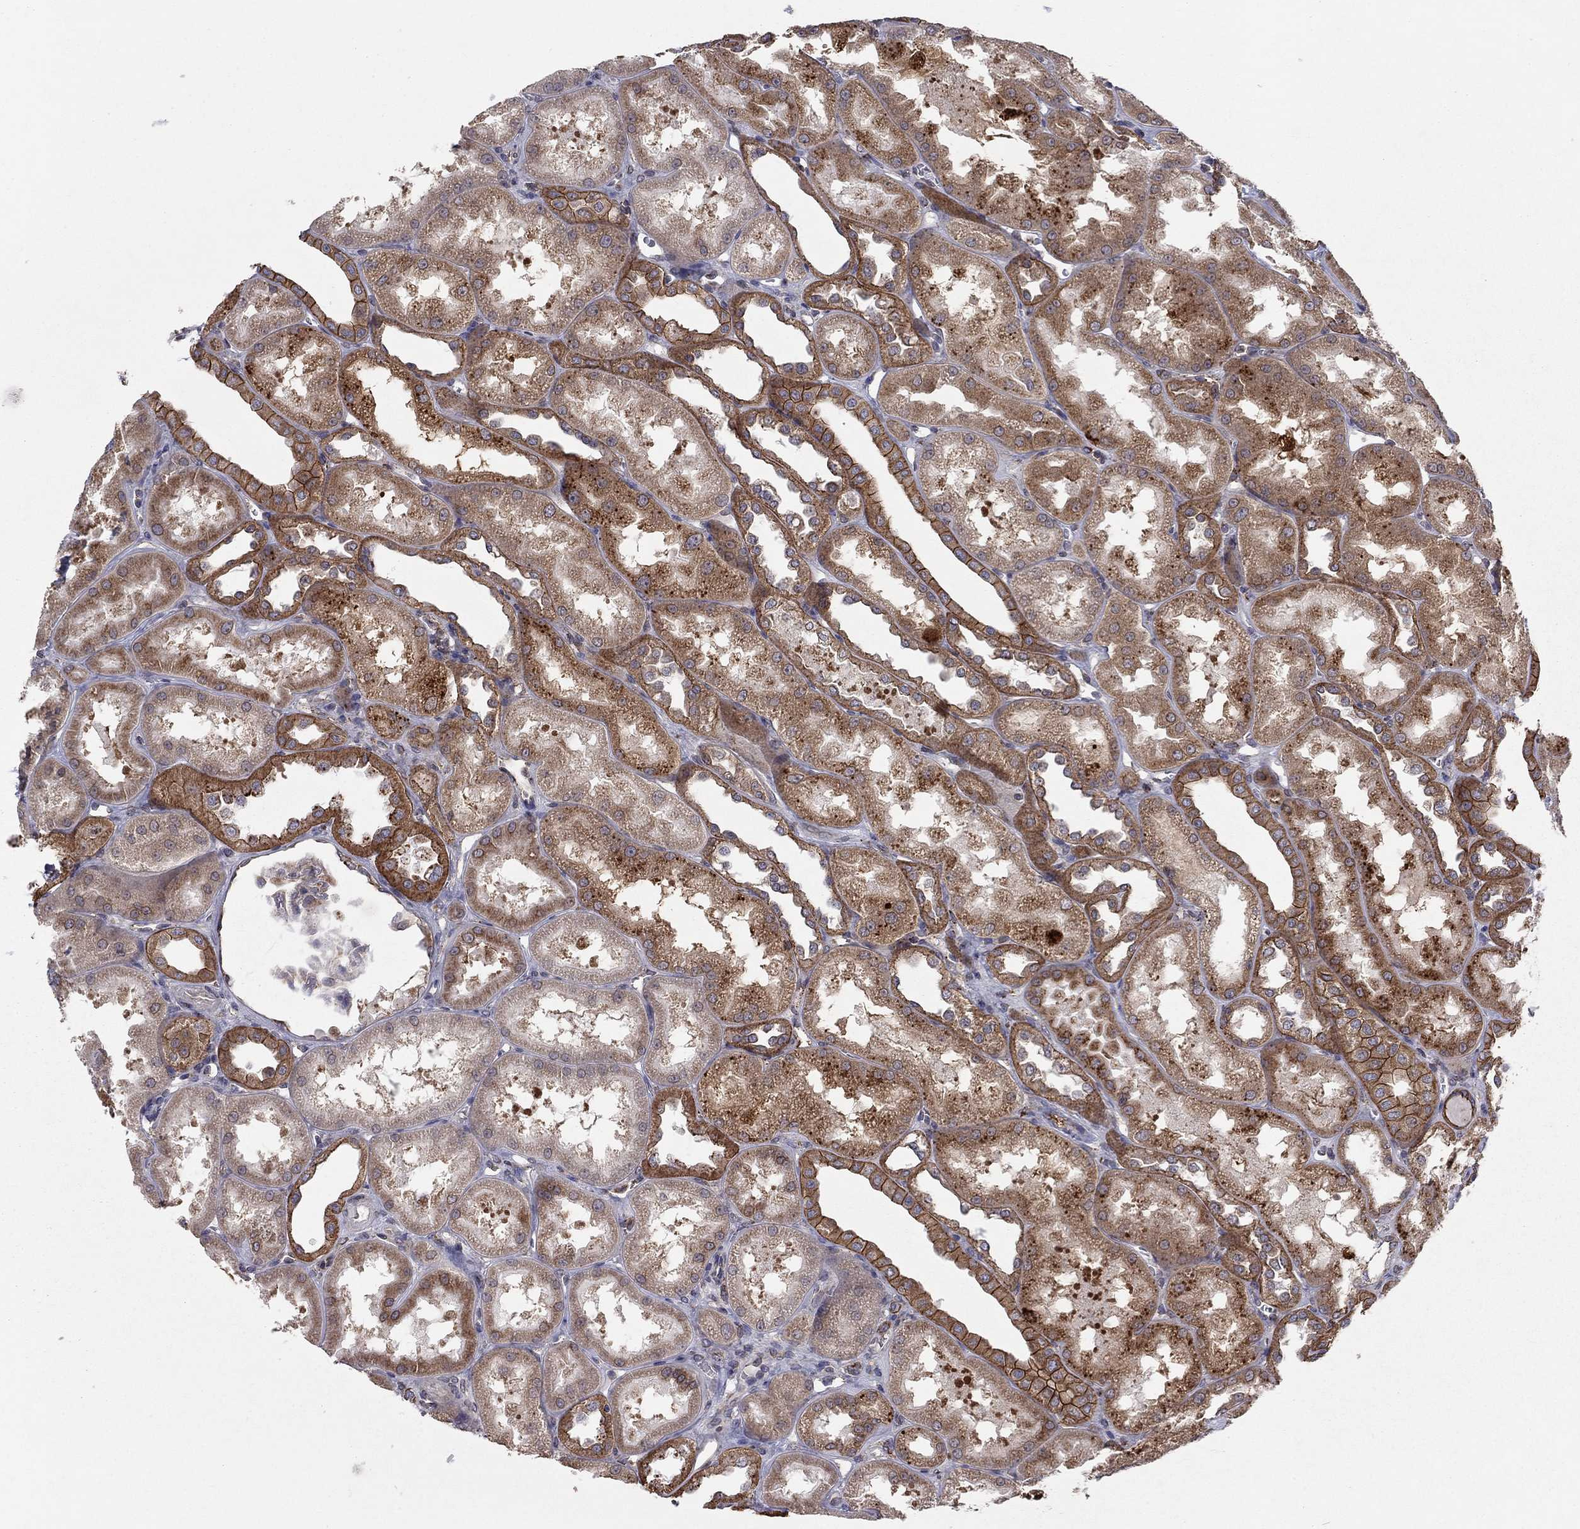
{"staining": {"intensity": "negative", "quantity": "none", "location": "none"}, "tissue": "kidney", "cell_type": "Cells in glomeruli", "image_type": "normal", "snomed": [{"axis": "morphology", "description": "Normal tissue, NOS"}, {"axis": "topography", "description": "Kidney"}], "caption": "Cells in glomeruli show no significant protein staining in unremarkable kidney. (DAB IHC visualized using brightfield microscopy, high magnification).", "gene": "YIF1A", "patient": {"sex": "male", "age": 61}}